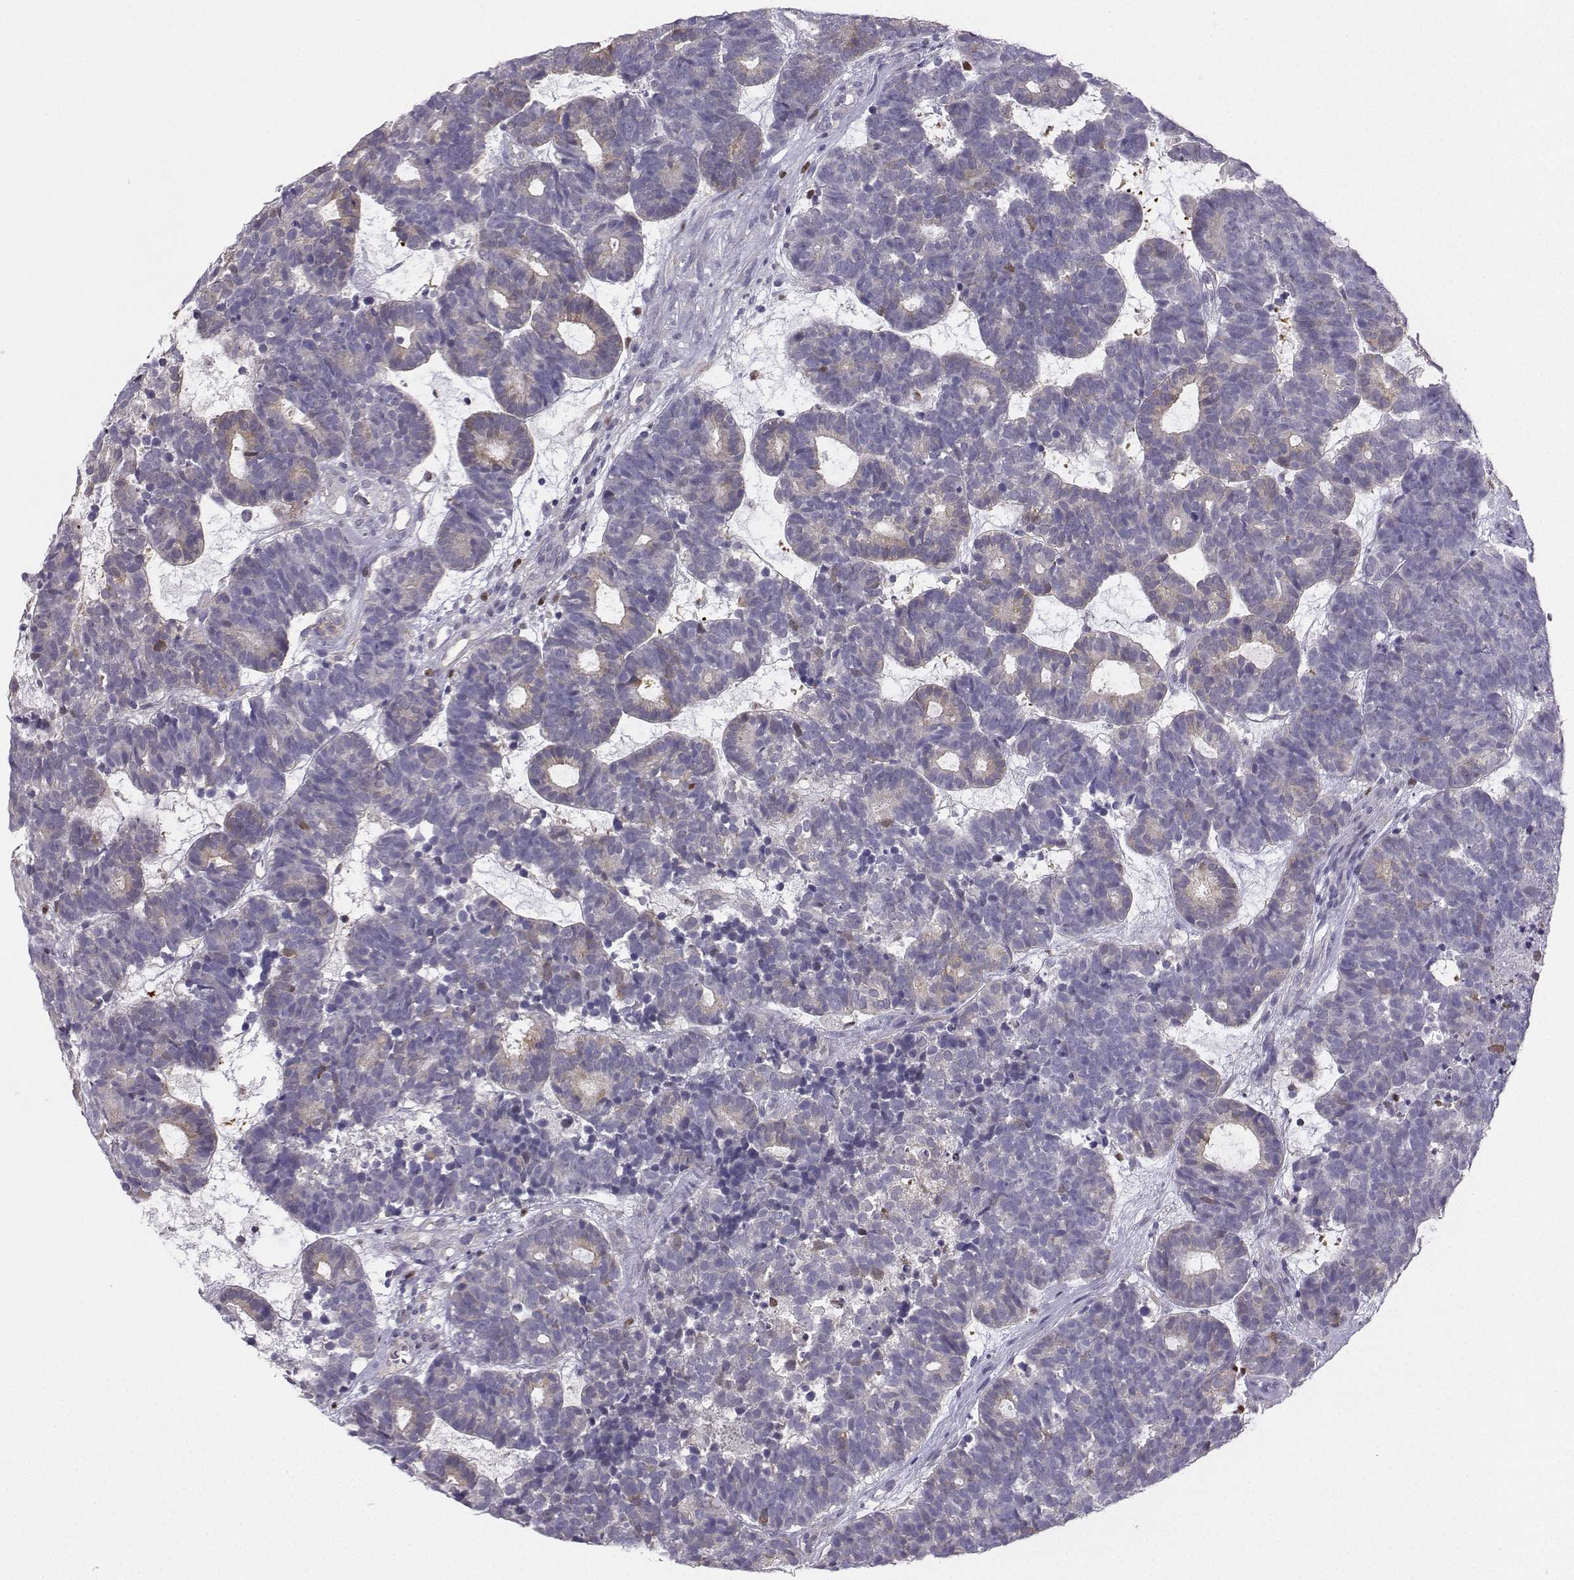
{"staining": {"intensity": "negative", "quantity": "none", "location": "none"}, "tissue": "head and neck cancer", "cell_type": "Tumor cells", "image_type": "cancer", "snomed": [{"axis": "morphology", "description": "Adenocarcinoma, NOS"}, {"axis": "topography", "description": "Head-Neck"}], "caption": "IHC image of human head and neck cancer (adenocarcinoma) stained for a protein (brown), which displays no staining in tumor cells. (DAB (3,3'-diaminobenzidine) immunohistochemistry visualized using brightfield microscopy, high magnification).", "gene": "DCLK3", "patient": {"sex": "female", "age": 81}}